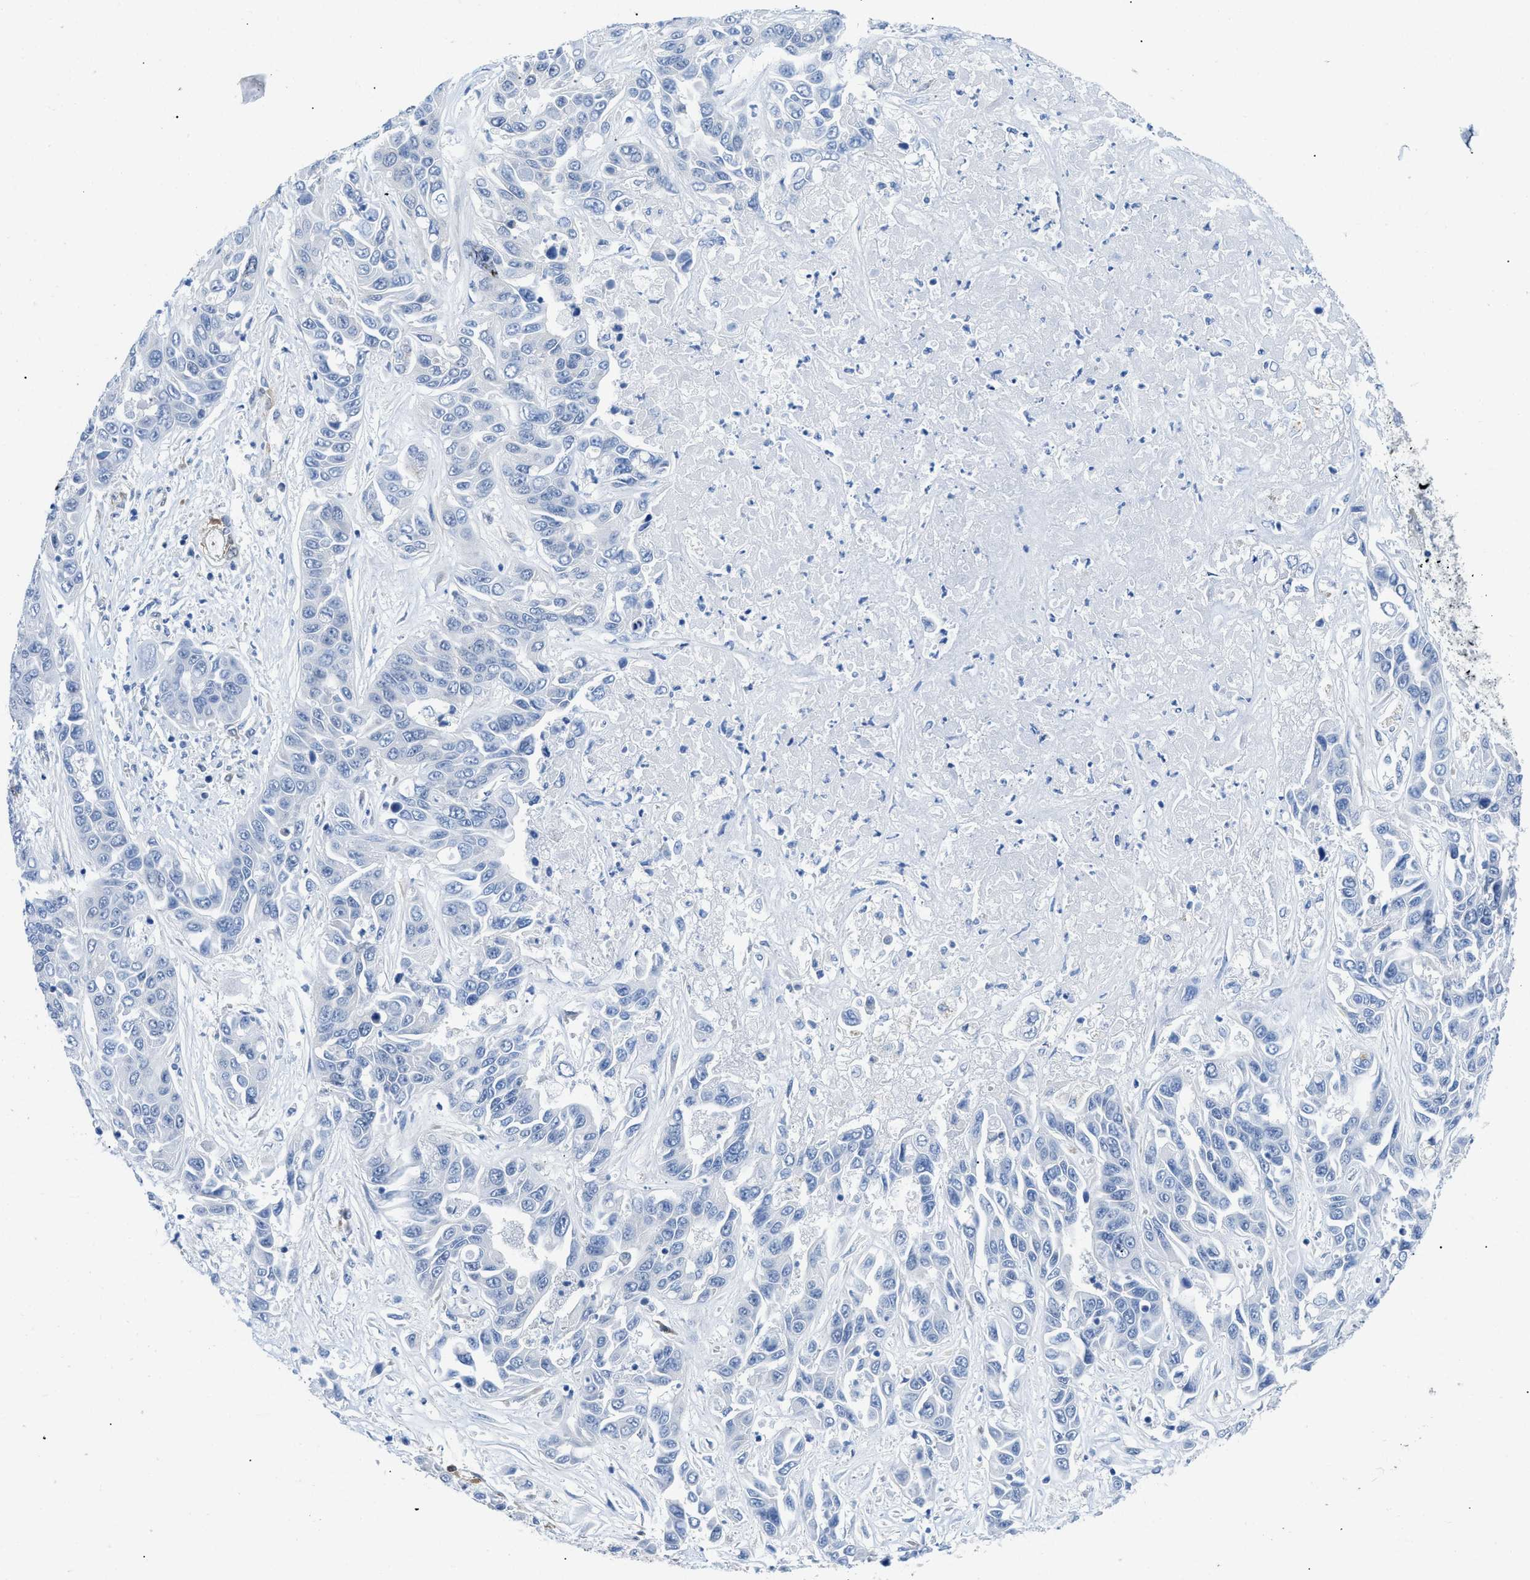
{"staining": {"intensity": "negative", "quantity": "none", "location": "none"}, "tissue": "liver cancer", "cell_type": "Tumor cells", "image_type": "cancer", "snomed": [{"axis": "morphology", "description": "Cholangiocarcinoma"}, {"axis": "topography", "description": "Liver"}], "caption": "A high-resolution histopathology image shows immunohistochemistry staining of liver cancer, which displays no significant positivity in tumor cells. (DAB (3,3'-diaminobenzidine) immunohistochemistry (IHC), high magnification).", "gene": "PDLIM5", "patient": {"sex": "female", "age": 52}}